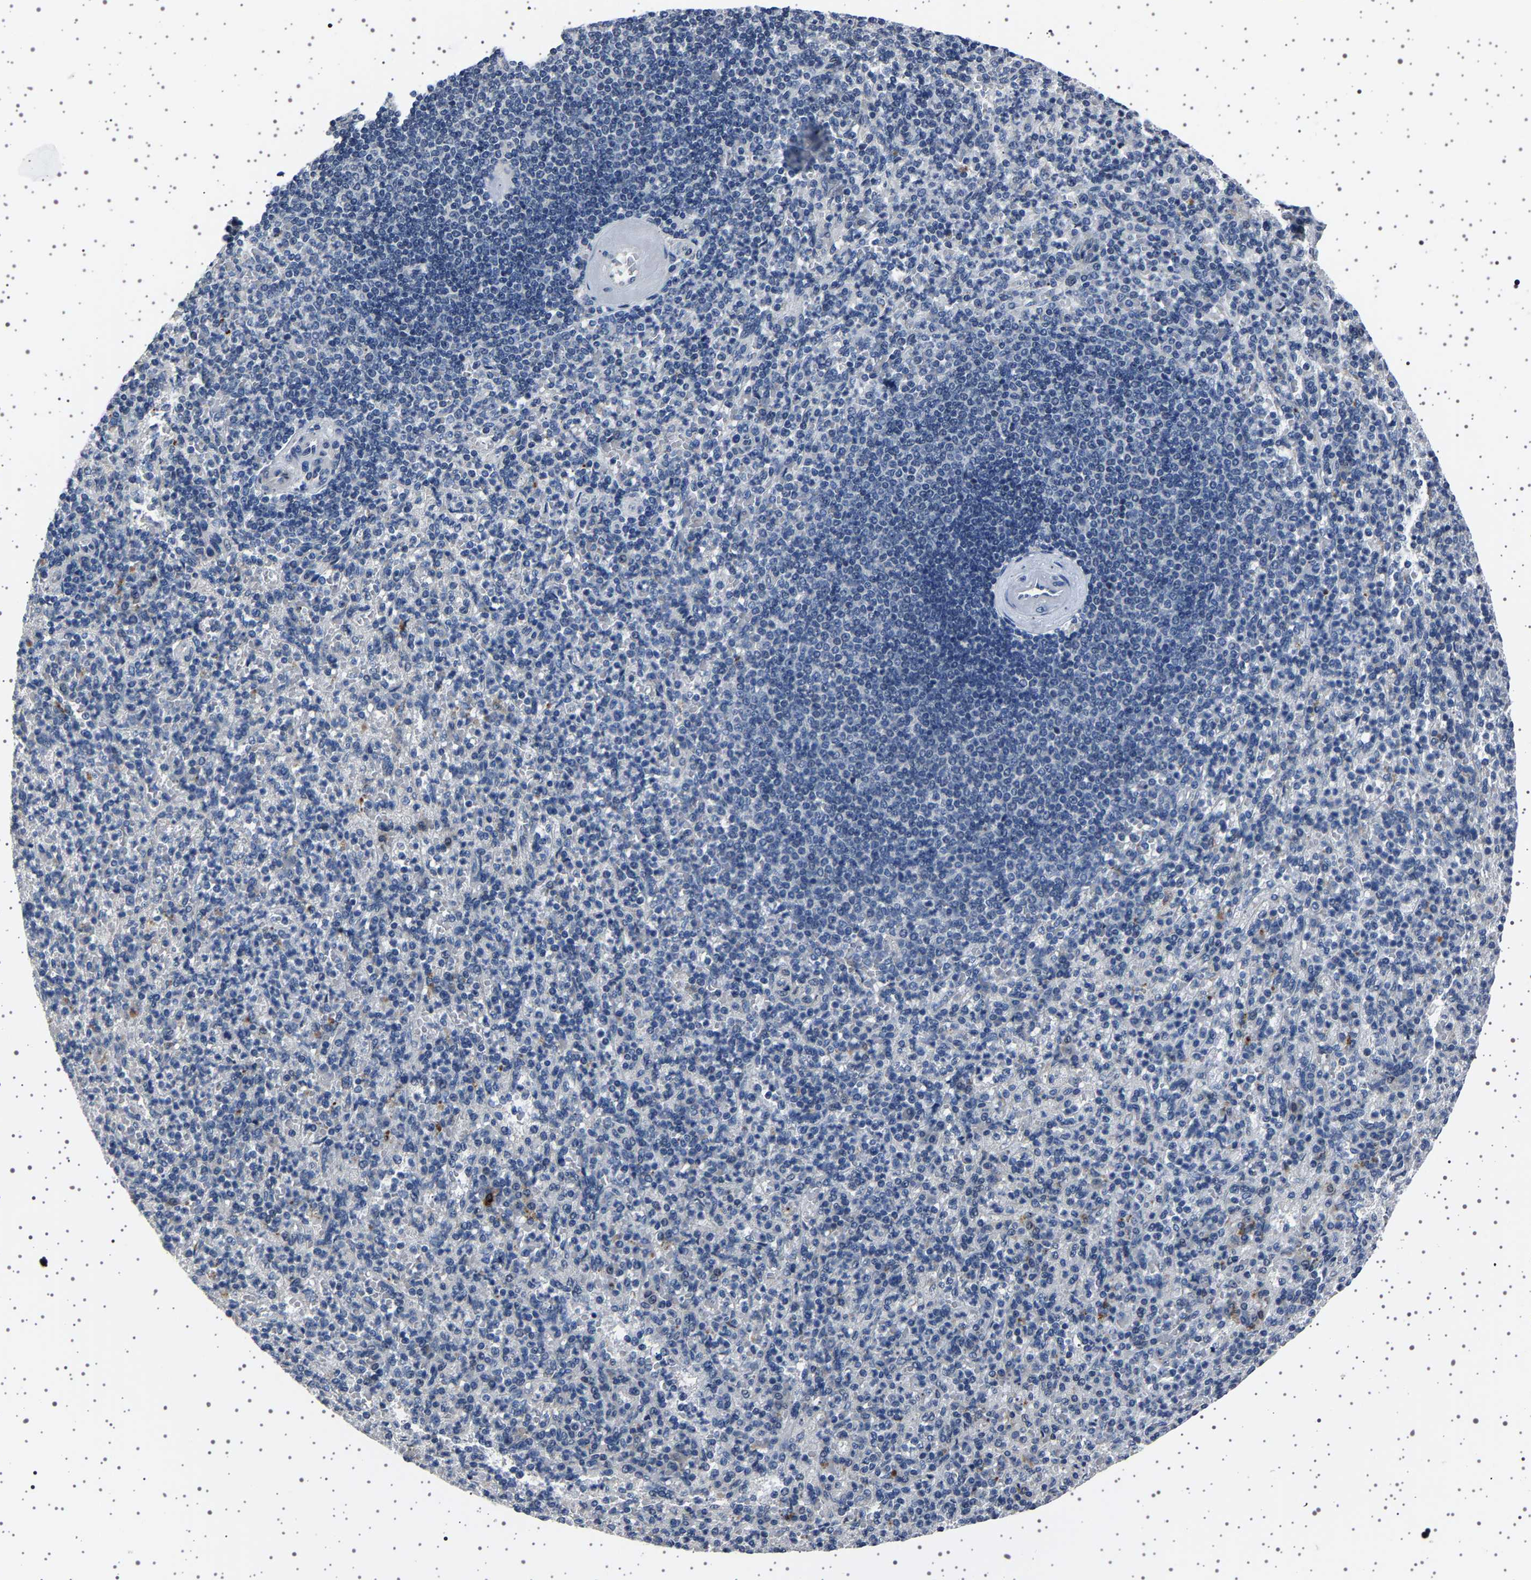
{"staining": {"intensity": "negative", "quantity": "none", "location": "none"}, "tissue": "spleen", "cell_type": "Cells in red pulp", "image_type": "normal", "snomed": [{"axis": "morphology", "description": "Normal tissue, NOS"}, {"axis": "topography", "description": "Spleen"}], "caption": "Cells in red pulp show no significant protein expression in benign spleen. (Stains: DAB (3,3'-diaminobenzidine) immunohistochemistry with hematoxylin counter stain, Microscopy: brightfield microscopy at high magnification).", "gene": "IL10RB", "patient": {"sex": "female", "age": 74}}